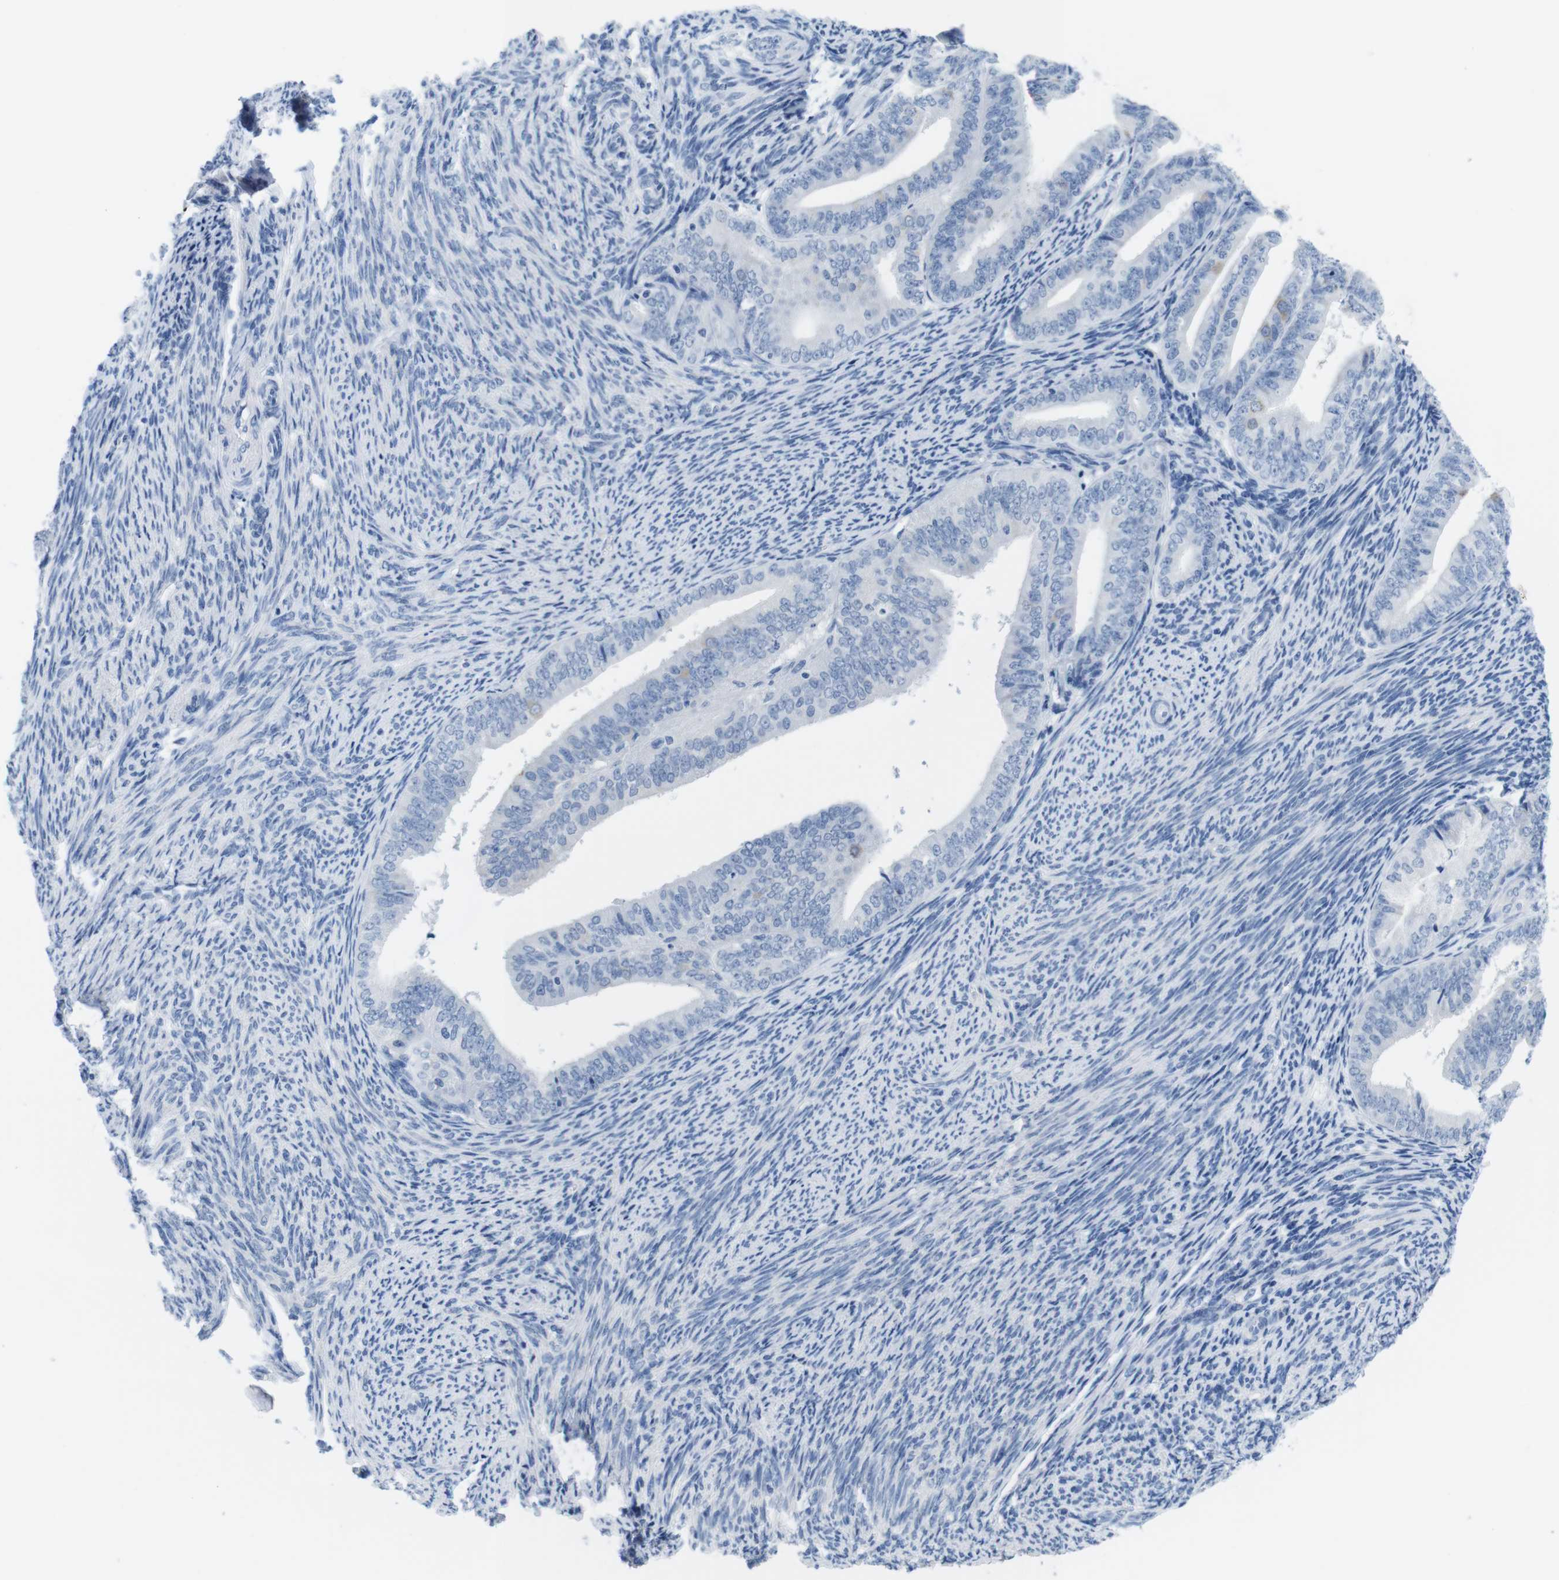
{"staining": {"intensity": "negative", "quantity": "none", "location": "none"}, "tissue": "endometrial cancer", "cell_type": "Tumor cells", "image_type": "cancer", "snomed": [{"axis": "morphology", "description": "Adenocarcinoma, NOS"}, {"axis": "topography", "description": "Endometrium"}], "caption": "High magnification brightfield microscopy of endometrial cancer stained with DAB (brown) and counterstained with hematoxylin (blue): tumor cells show no significant expression.", "gene": "MAP6", "patient": {"sex": "female", "age": 63}}